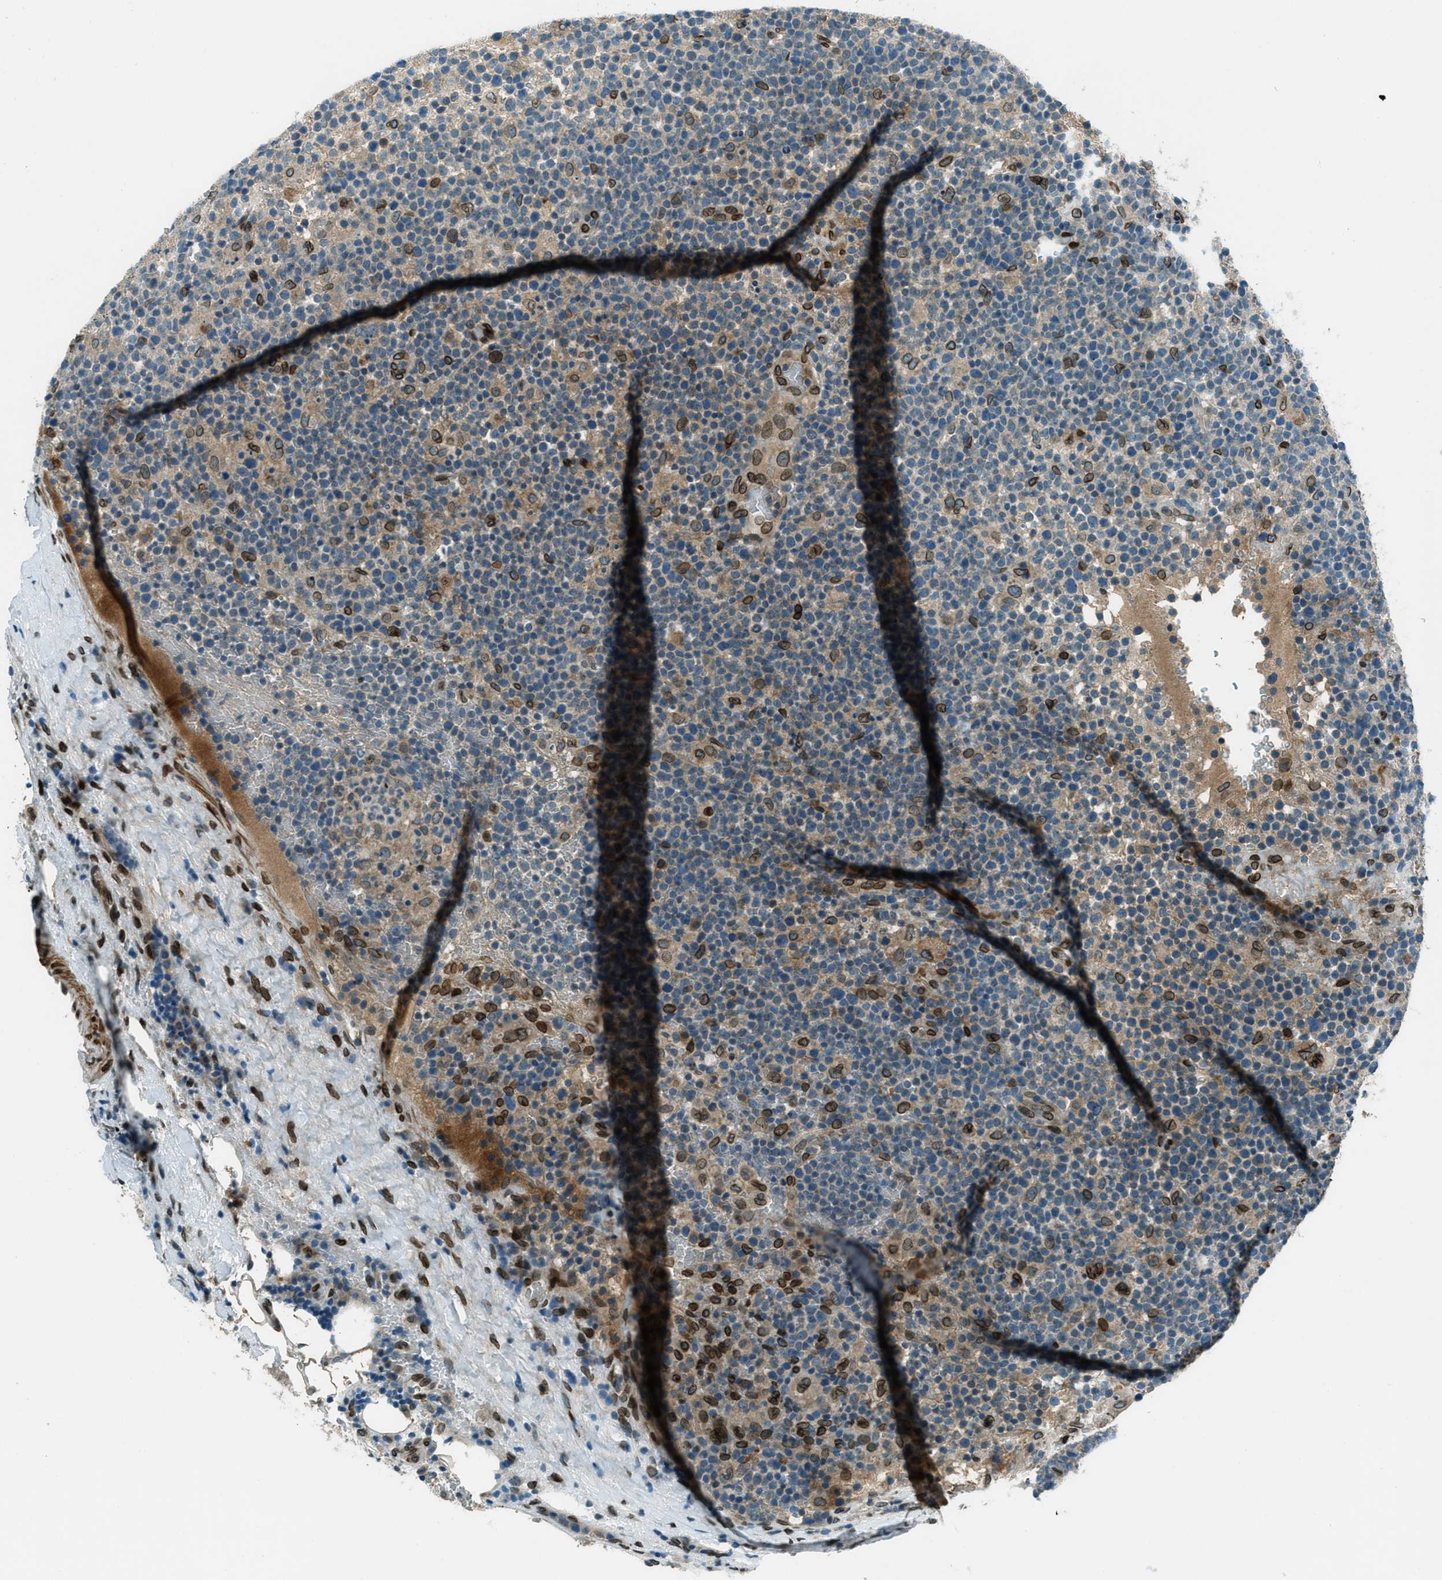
{"staining": {"intensity": "strong", "quantity": "<25%", "location": "cytoplasmic/membranous,nuclear"}, "tissue": "lymphoma", "cell_type": "Tumor cells", "image_type": "cancer", "snomed": [{"axis": "morphology", "description": "Malignant lymphoma, non-Hodgkin's type, High grade"}, {"axis": "topography", "description": "Lymph node"}], "caption": "Protein expression analysis of high-grade malignant lymphoma, non-Hodgkin's type demonstrates strong cytoplasmic/membranous and nuclear positivity in approximately <25% of tumor cells.", "gene": "LEMD2", "patient": {"sex": "male", "age": 61}}